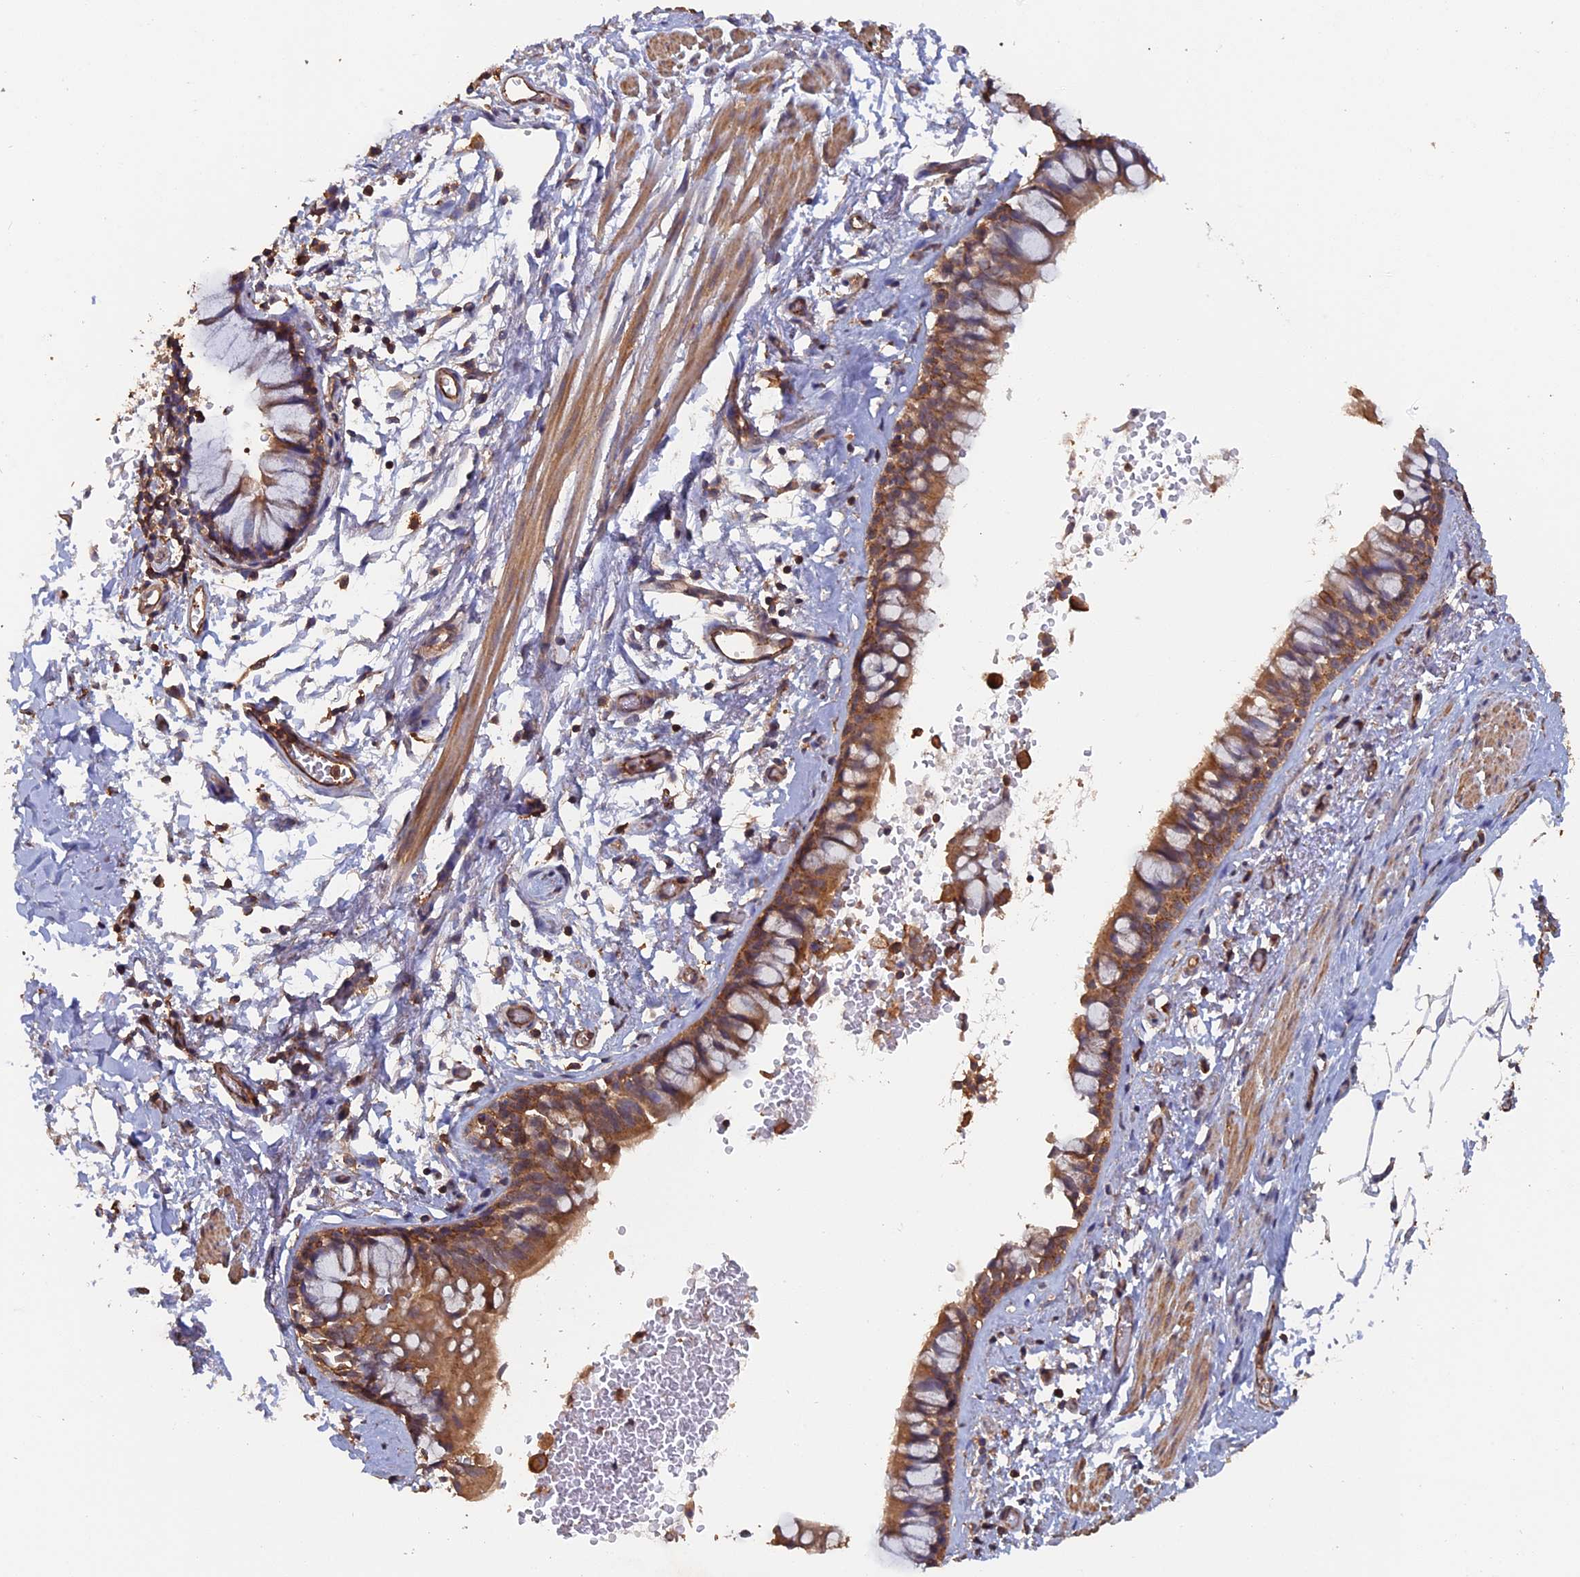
{"staining": {"intensity": "moderate", "quantity": ">75%", "location": "cytoplasmic/membranous"}, "tissue": "bronchus", "cell_type": "Respiratory epithelial cells", "image_type": "normal", "snomed": [{"axis": "morphology", "description": "Normal tissue, NOS"}, {"axis": "morphology", "description": "Inflammation, NOS"}, {"axis": "topography", "description": "Cartilage tissue"}, {"axis": "topography", "description": "Bronchus"}, {"axis": "topography", "description": "Lung"}], "caption": "DAB immunohistochemical staining of normal bronchus exhibits moderate cytoplasmic/membranous protein staining in approximately >75% of respiratory epithelial cells. (Brightfield microscopy of DAB IHC at high magnification).", "gene": "PIGQ", "patient": {"sex": "female", "age": 64}}